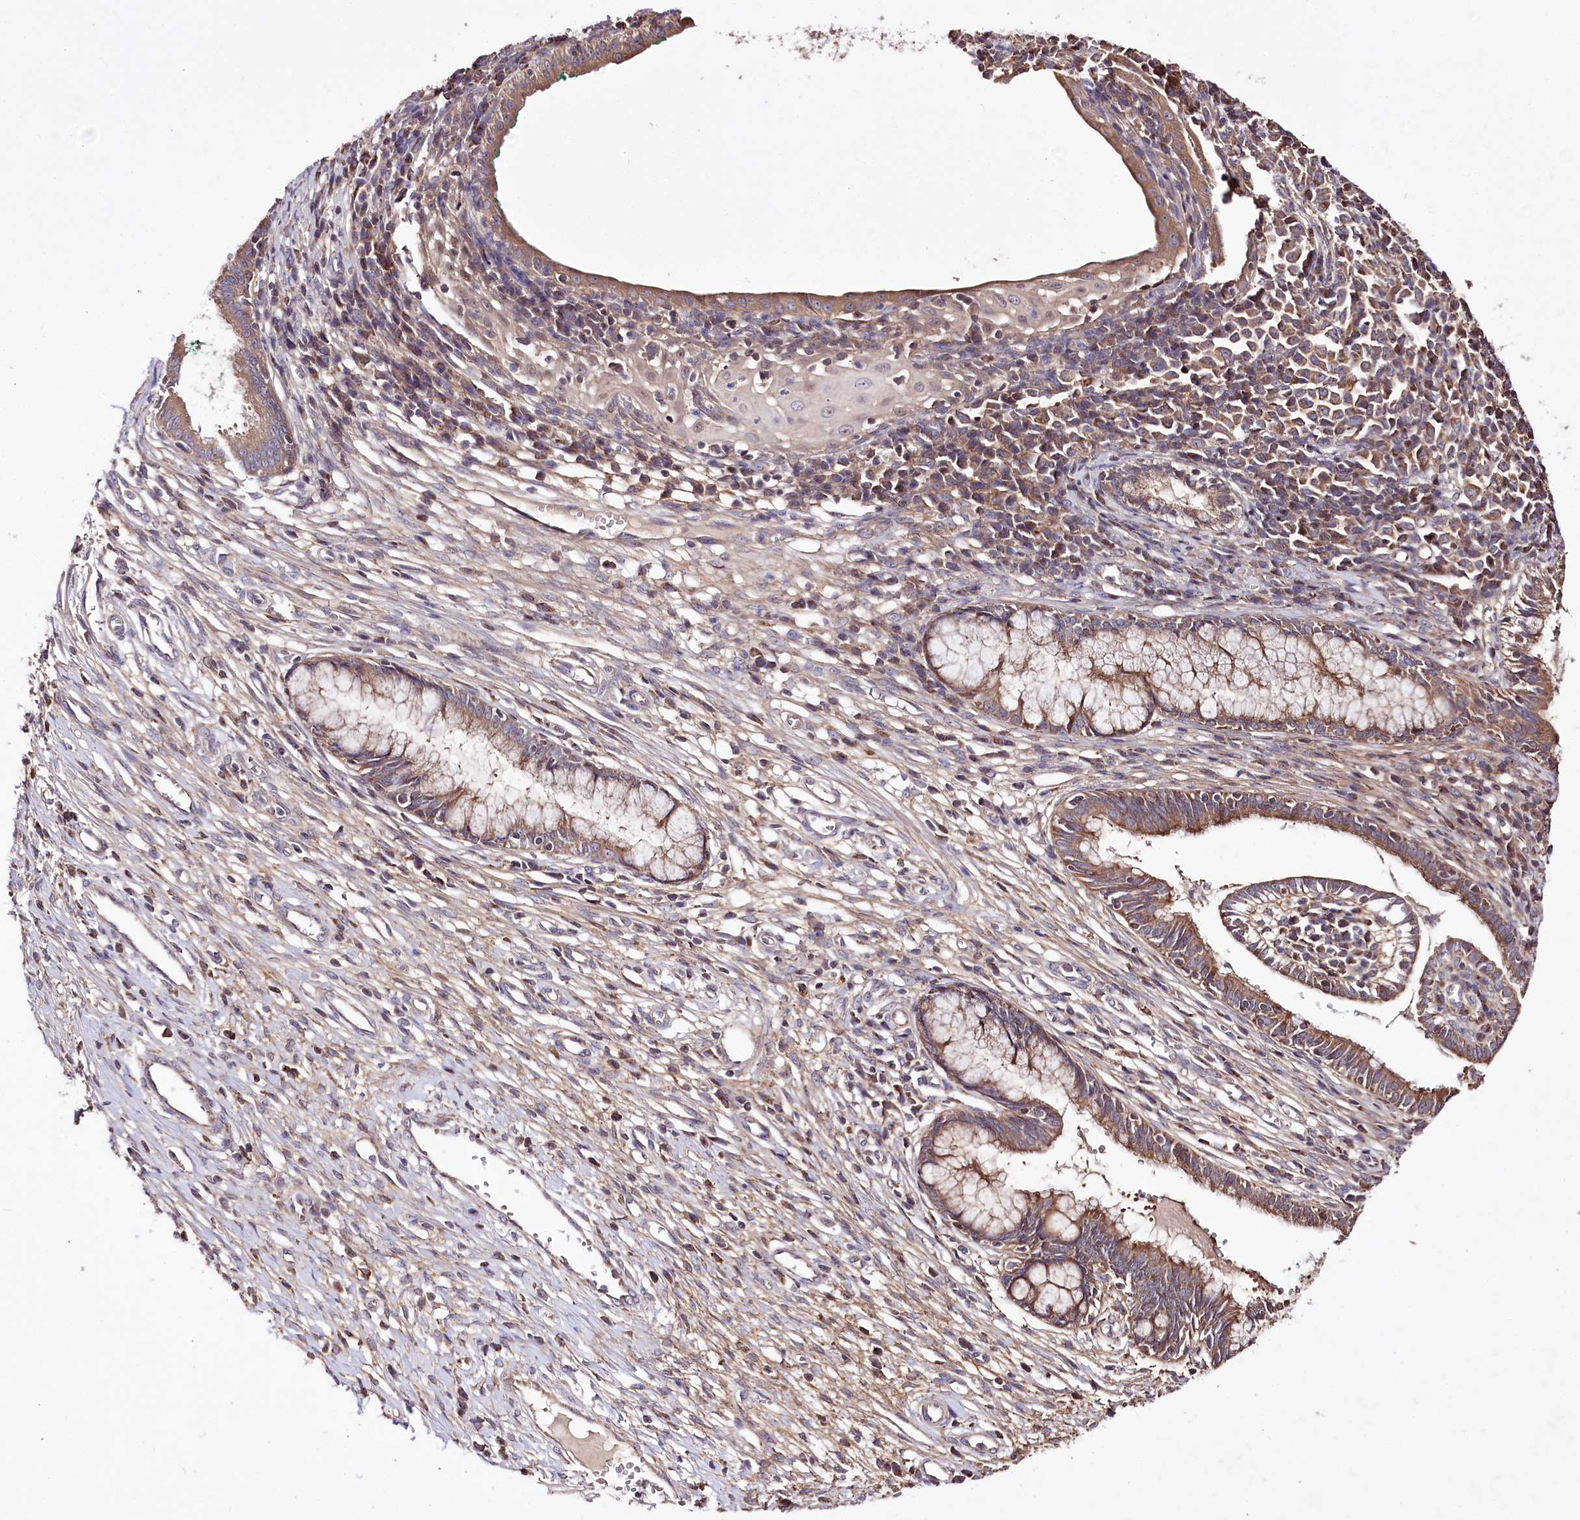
{"staining": {"intensity": "moderate", "quantity": ">75%", "location": "cytoplasmic/membranous"}, "tissue": "cervix", "cell_type": "Glandular cells", "image_type": "normal", "snomed": [{"axis": "morphology", "description": "Normal tissue, NOS"}, {"axis": "morphology", "description": "Adenocarcinoma, NOS"}, {"axis": "topography", "description": "Cervix"}], "caption": "Glandular cells display moderate cytoplasmic/membranous positivity in approximately >75% of cells in benign cervix.", "gene": "WWC1", "patient": {"sex": "female", "age": 29}}